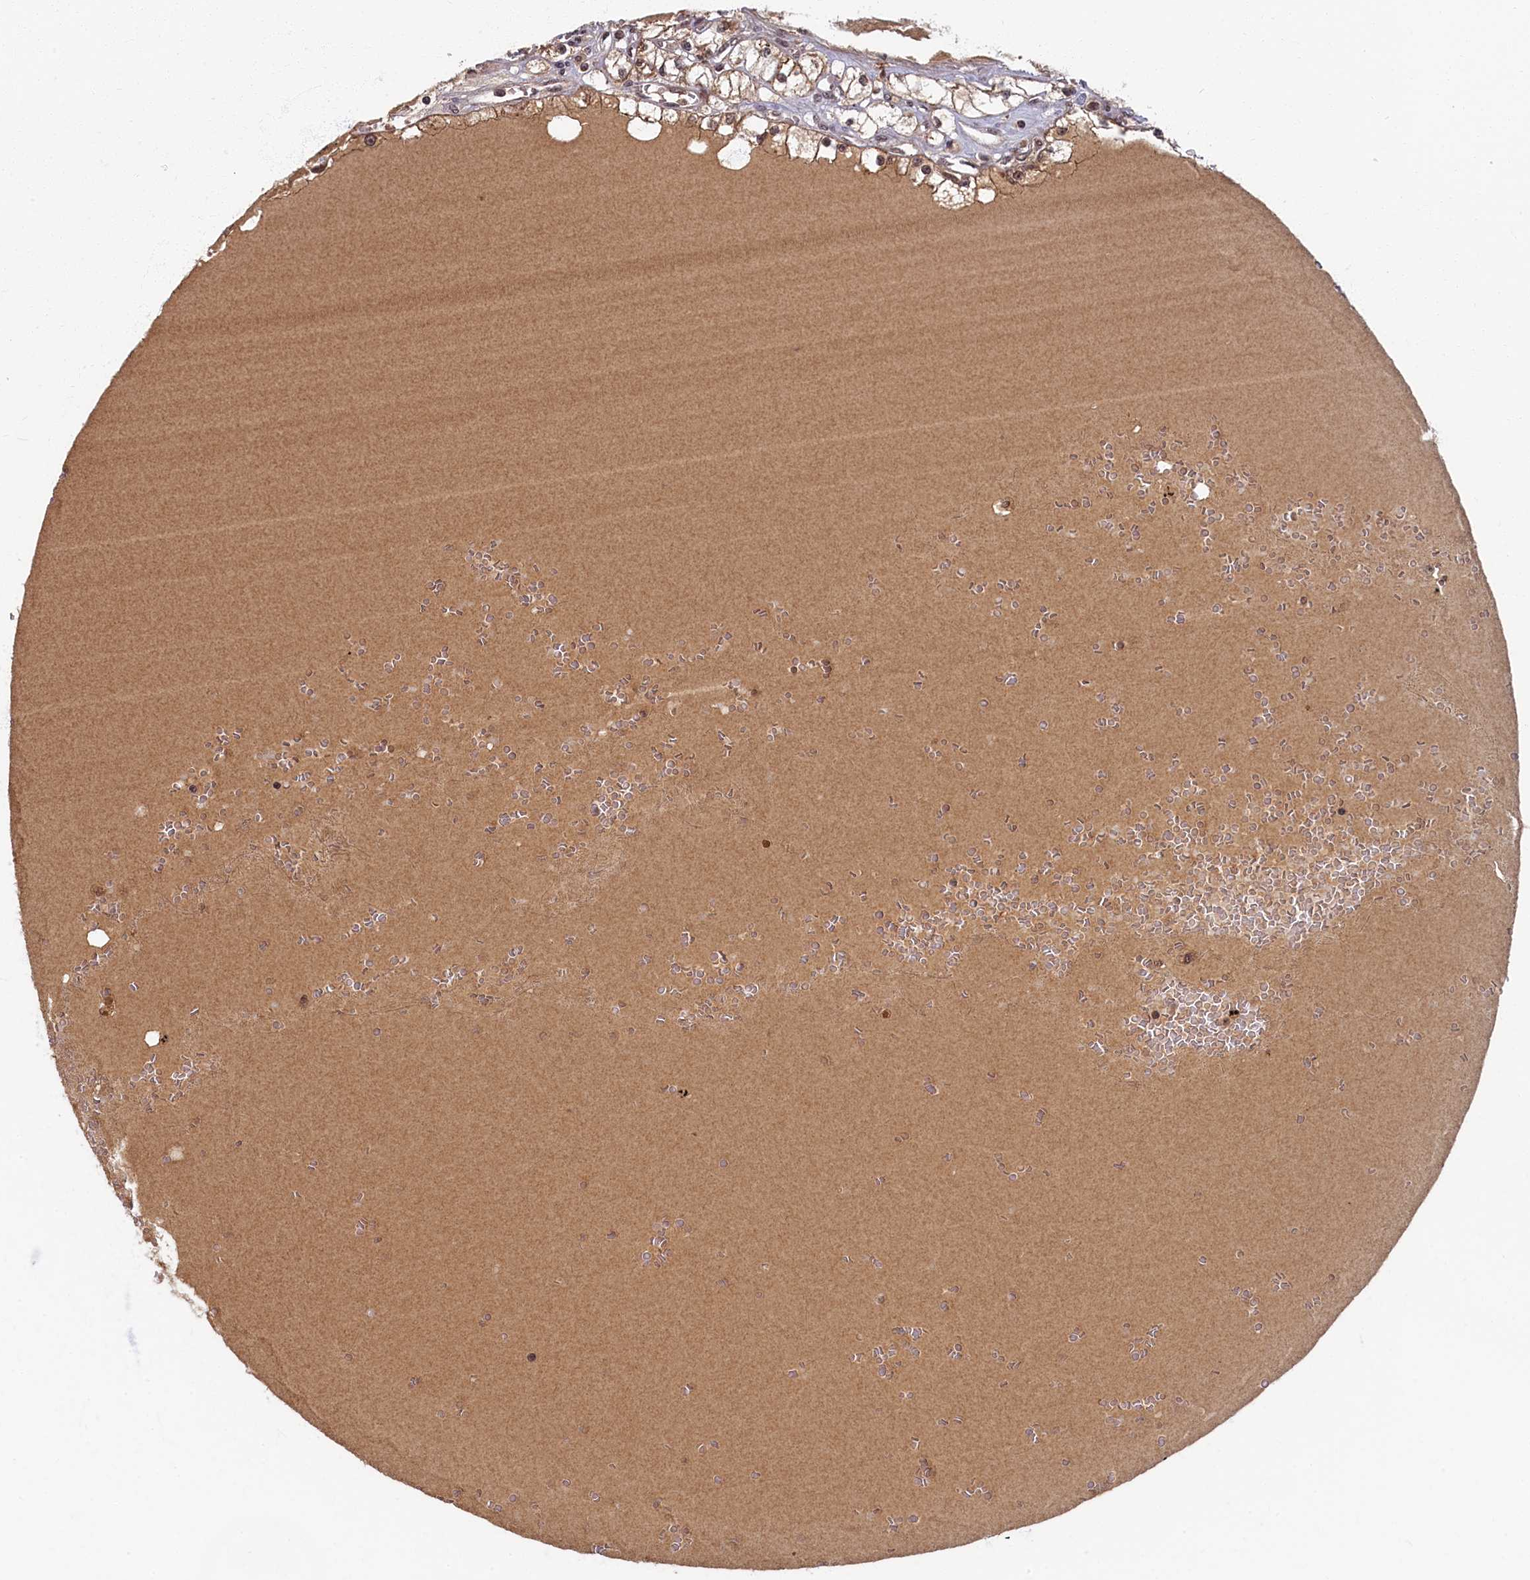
{"staining": {"intensity": "weak", "quantity": ">75%", "location": "cytoplasmic/membranous,nuclear"}, "tissue": "renal cancer", "cell_type": "Tumor cells", "image_type": "cancer", "snomed": [{"axis": "morphology", "description": "Adenocarcinoma, NOS"}, {"axis": "topography", "description": "Kidney"}], "caption": "The micrograph shows immunohistochemical staining of renal adenocarcinoma. There is weak cytoplasmic/membranous and nuclear positivity is identified in approximately >75% of tumor cells.", "gene": "BRCA1", "patient": {"sex": "male", "age": 56}}